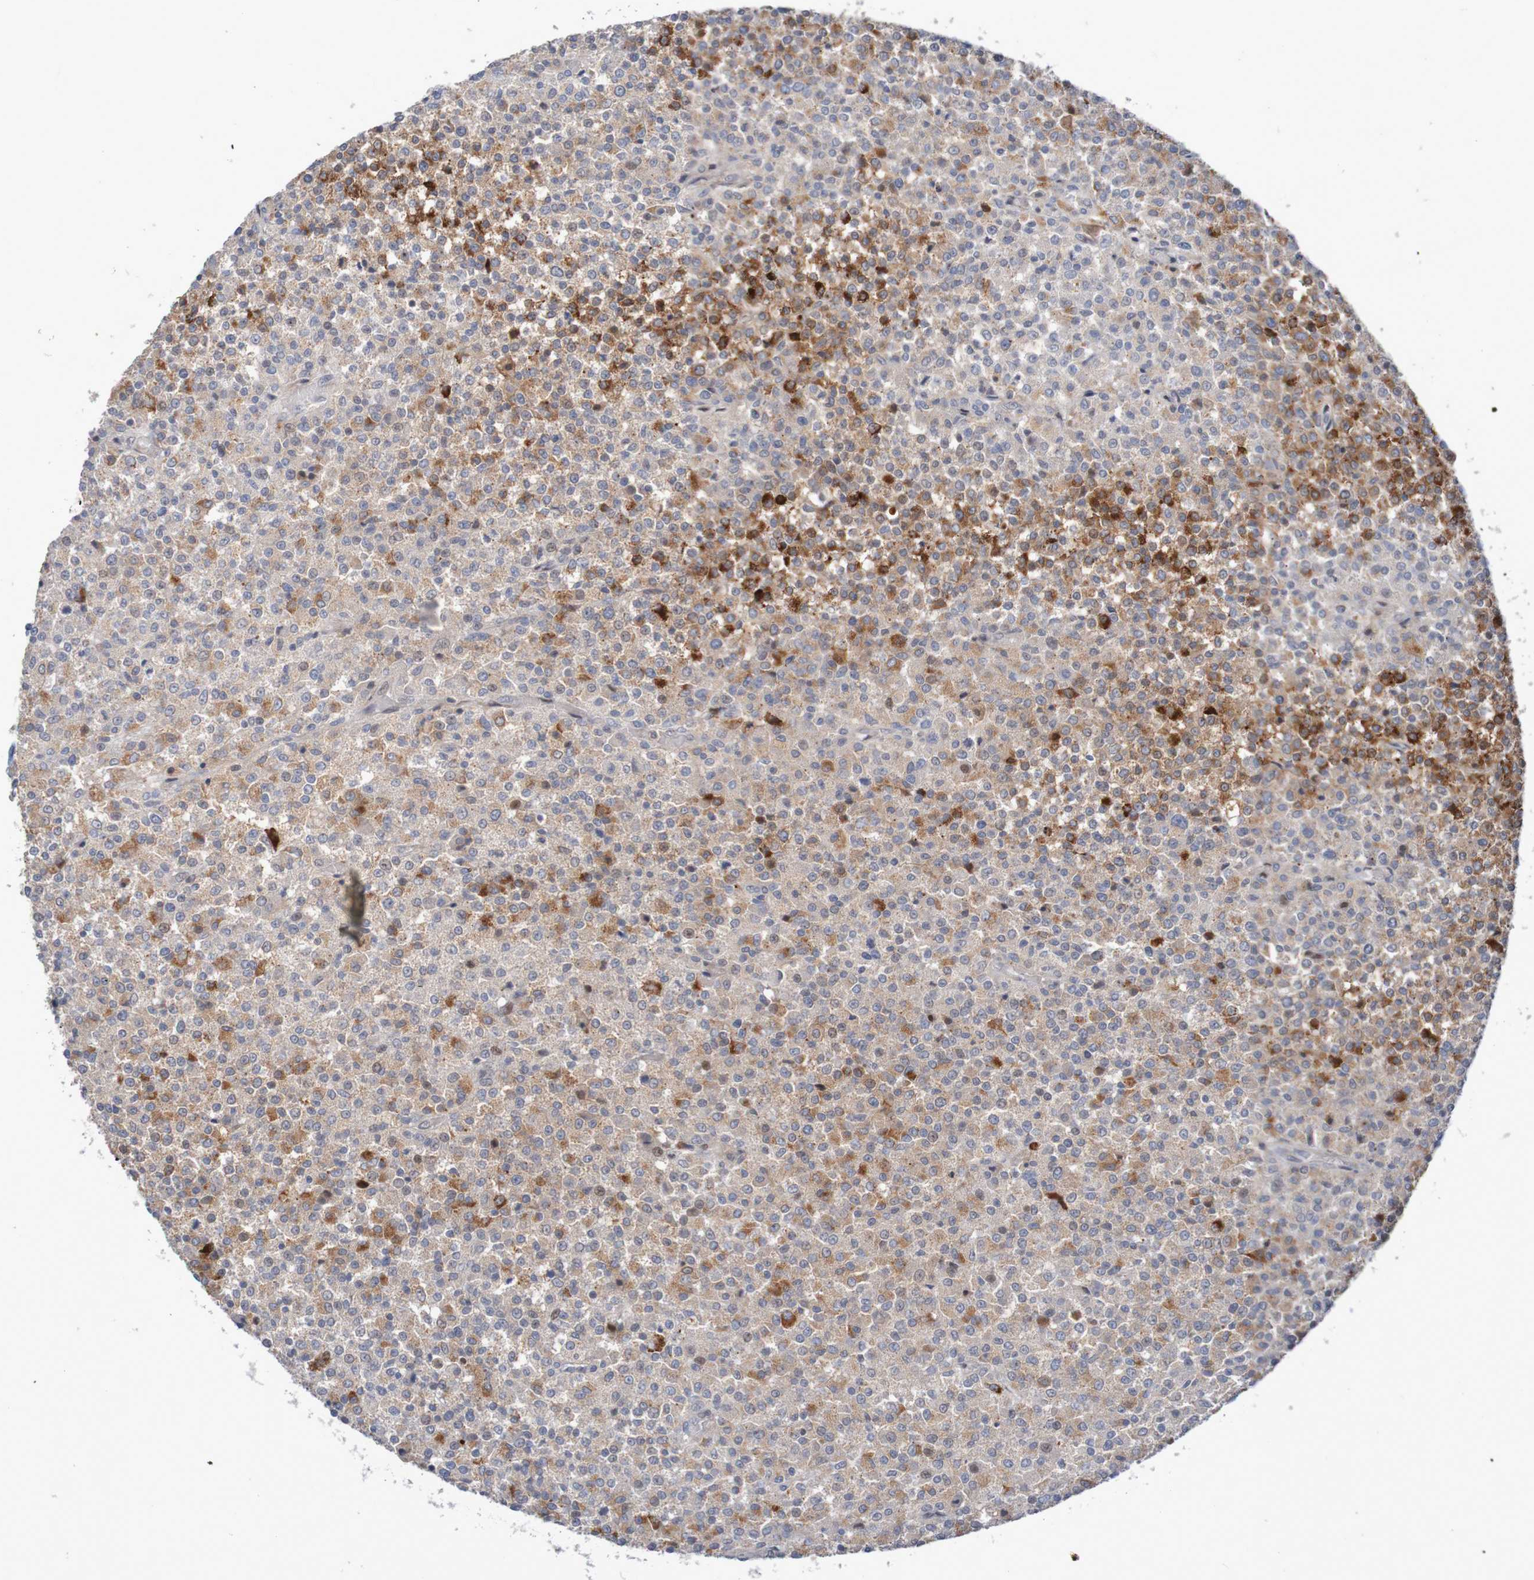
{"staining": {"intensity": "moderate", "quantity": "25%-75%", "location": "cytoplasmic/membranous"}, "tissue": "testis cancer", "cell_type": "Tumor cells", "image_type": "cancer", "snomed": [{"axis": "morphology", "description": "Seminoma, NOS"}, {"axis": "topography", "description": "Testis"}], "caption": "The immunohistochemical stain highlights moderate cytoplasmic/membranous expression in tumor cells of testis seminoma tissue.", "gene": "FBP2", "patient": {"sex": "male", "age": 59}}